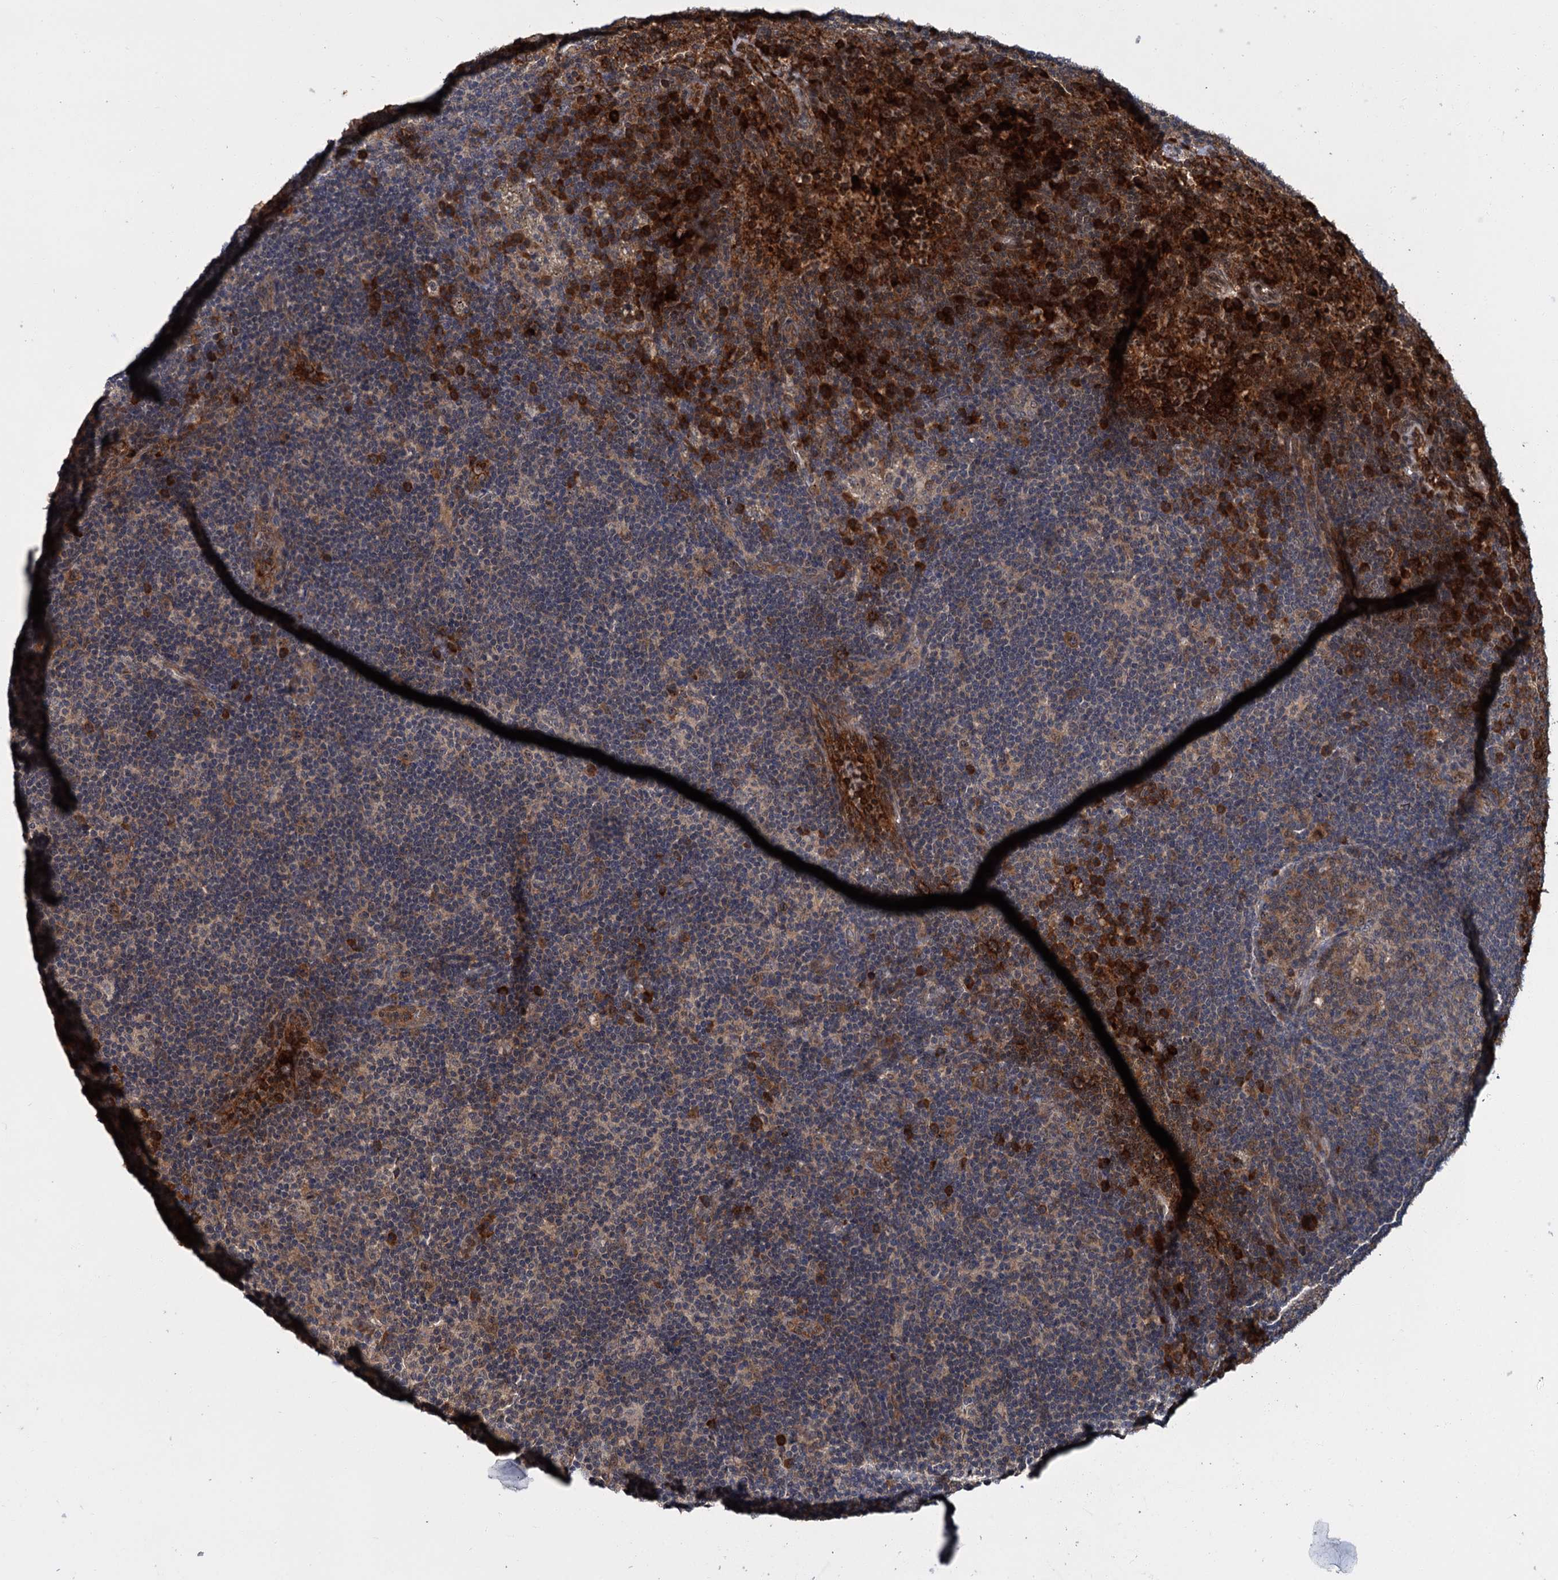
{"staining": {"intensity": "moderate", "quantity": "<25%", "location": "cytoplasmic/membranous"}, "tissue": "lymph node", "cell_type": "Germinal center cells", "image_type": "normal", "snomed": [{"axis": "morphology", "description": "Normal tissue, NOS"}, {"axis": "topography", "description": "Lymph node"}], "caption": "A high-resolution image shows immunohistochemistry staining of benign lymph node, which displays moderate cytoplasmic/membranous positivity in approximately <25% of germinal center cells.", "gene": "KANSL2", "patient": {"sex": "female", "age": 70}}